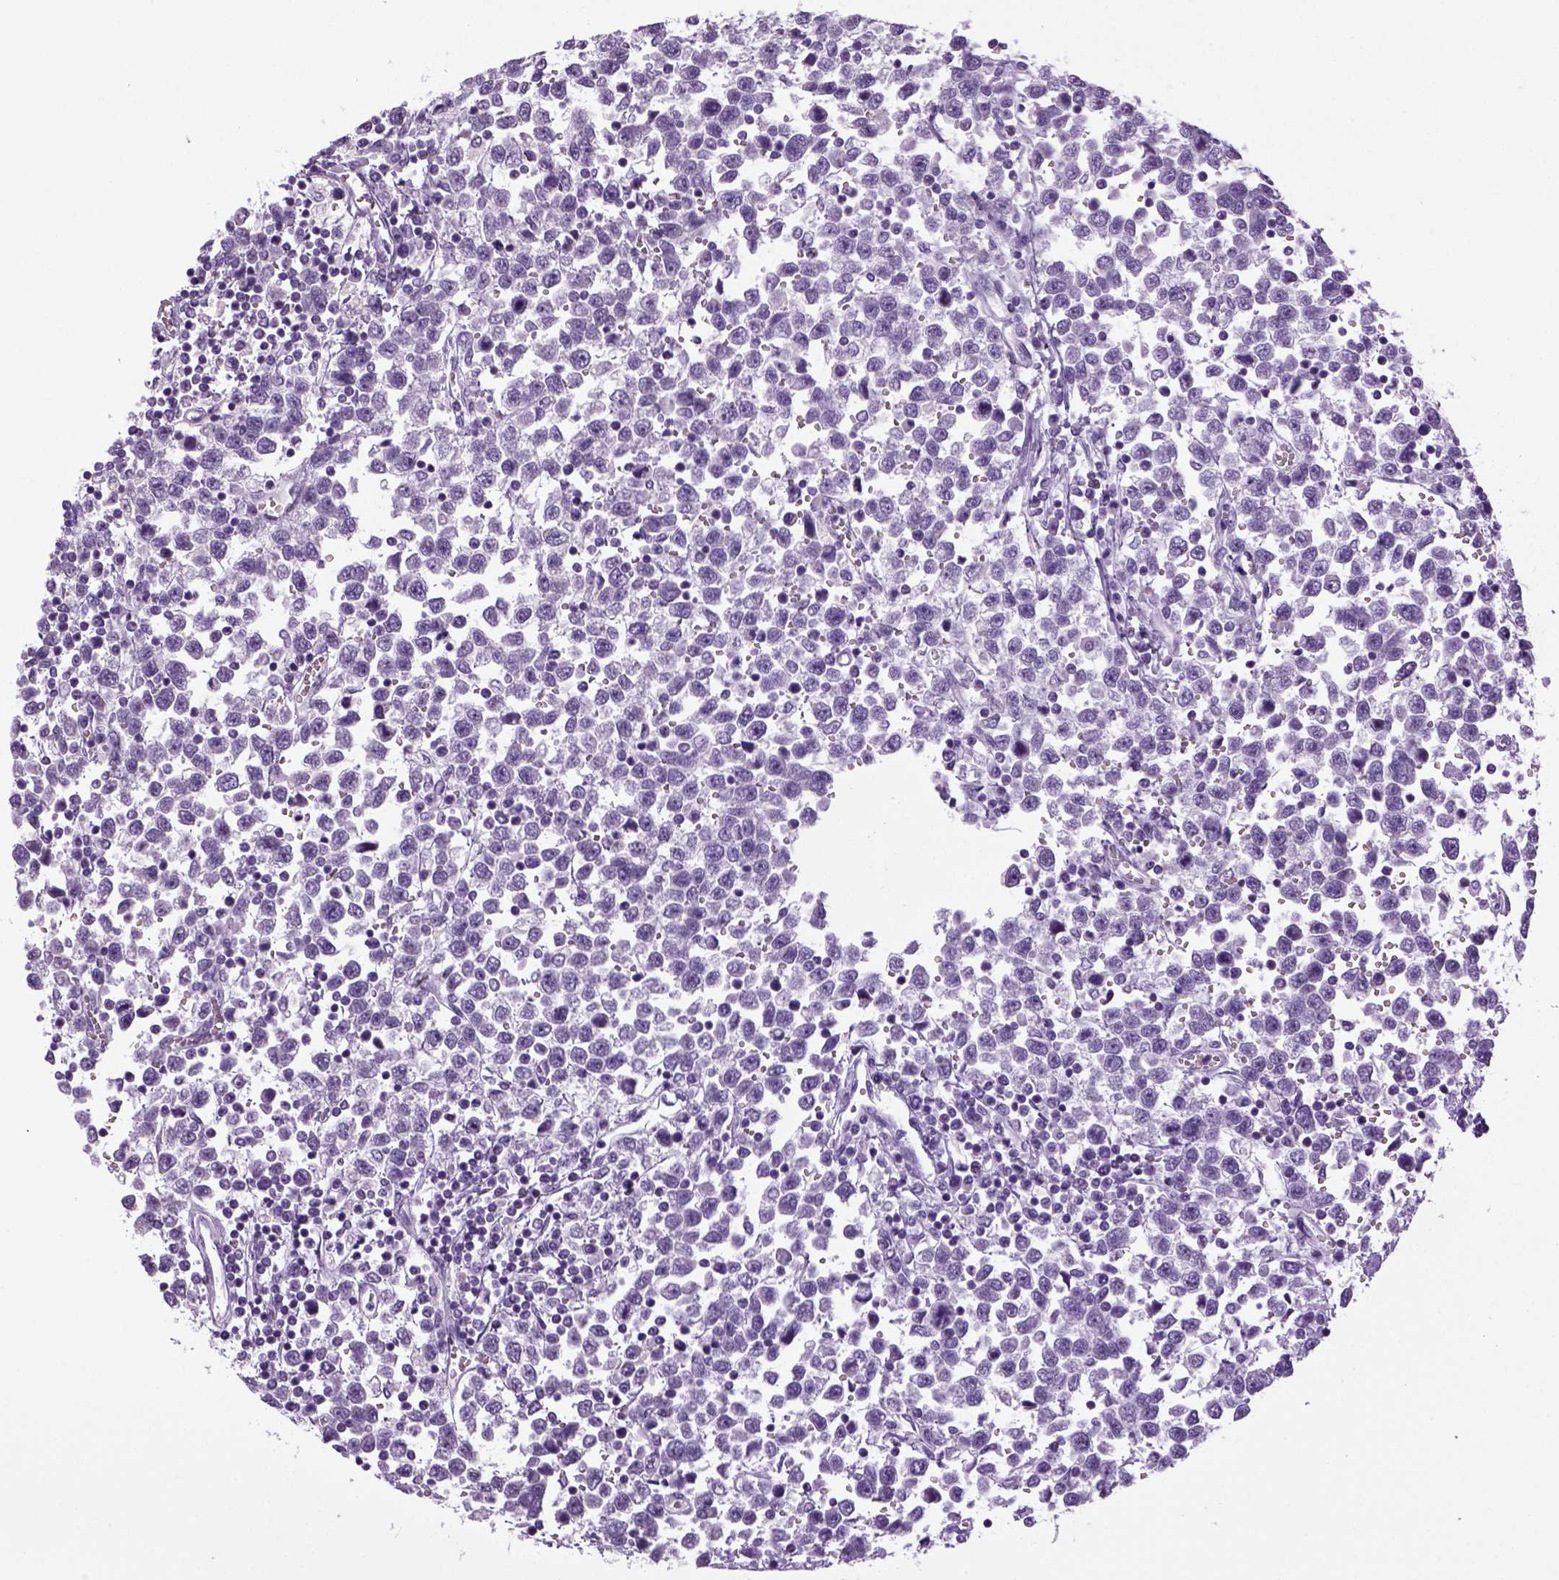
{"staining": {"intensity": "negative", "quantity": "none", "location": "none"}, "tissue": "testis cancer", "cell_type": "Tumor cells", "image_type": "cancer", "snomed": [{"axis": "morphology", "description": "Seminoma, NOS"}, {"axis": "topography", "description": "Testis"}], "caption": "Immunohistochemistry (IHC) photomicrograph of human testis cancer (seminoma) stained for a protein (brown), which displays no positivity in tumor cells. The staining was performed using DAB (3,3'-diaminobenzidine) to visualize the protein expression in brown, while the nuclei were stained in blue with hematoxylin (Magnification: 20x).", "gene": "HMCN2", "patient": {"sex": "male", "age": 34}}